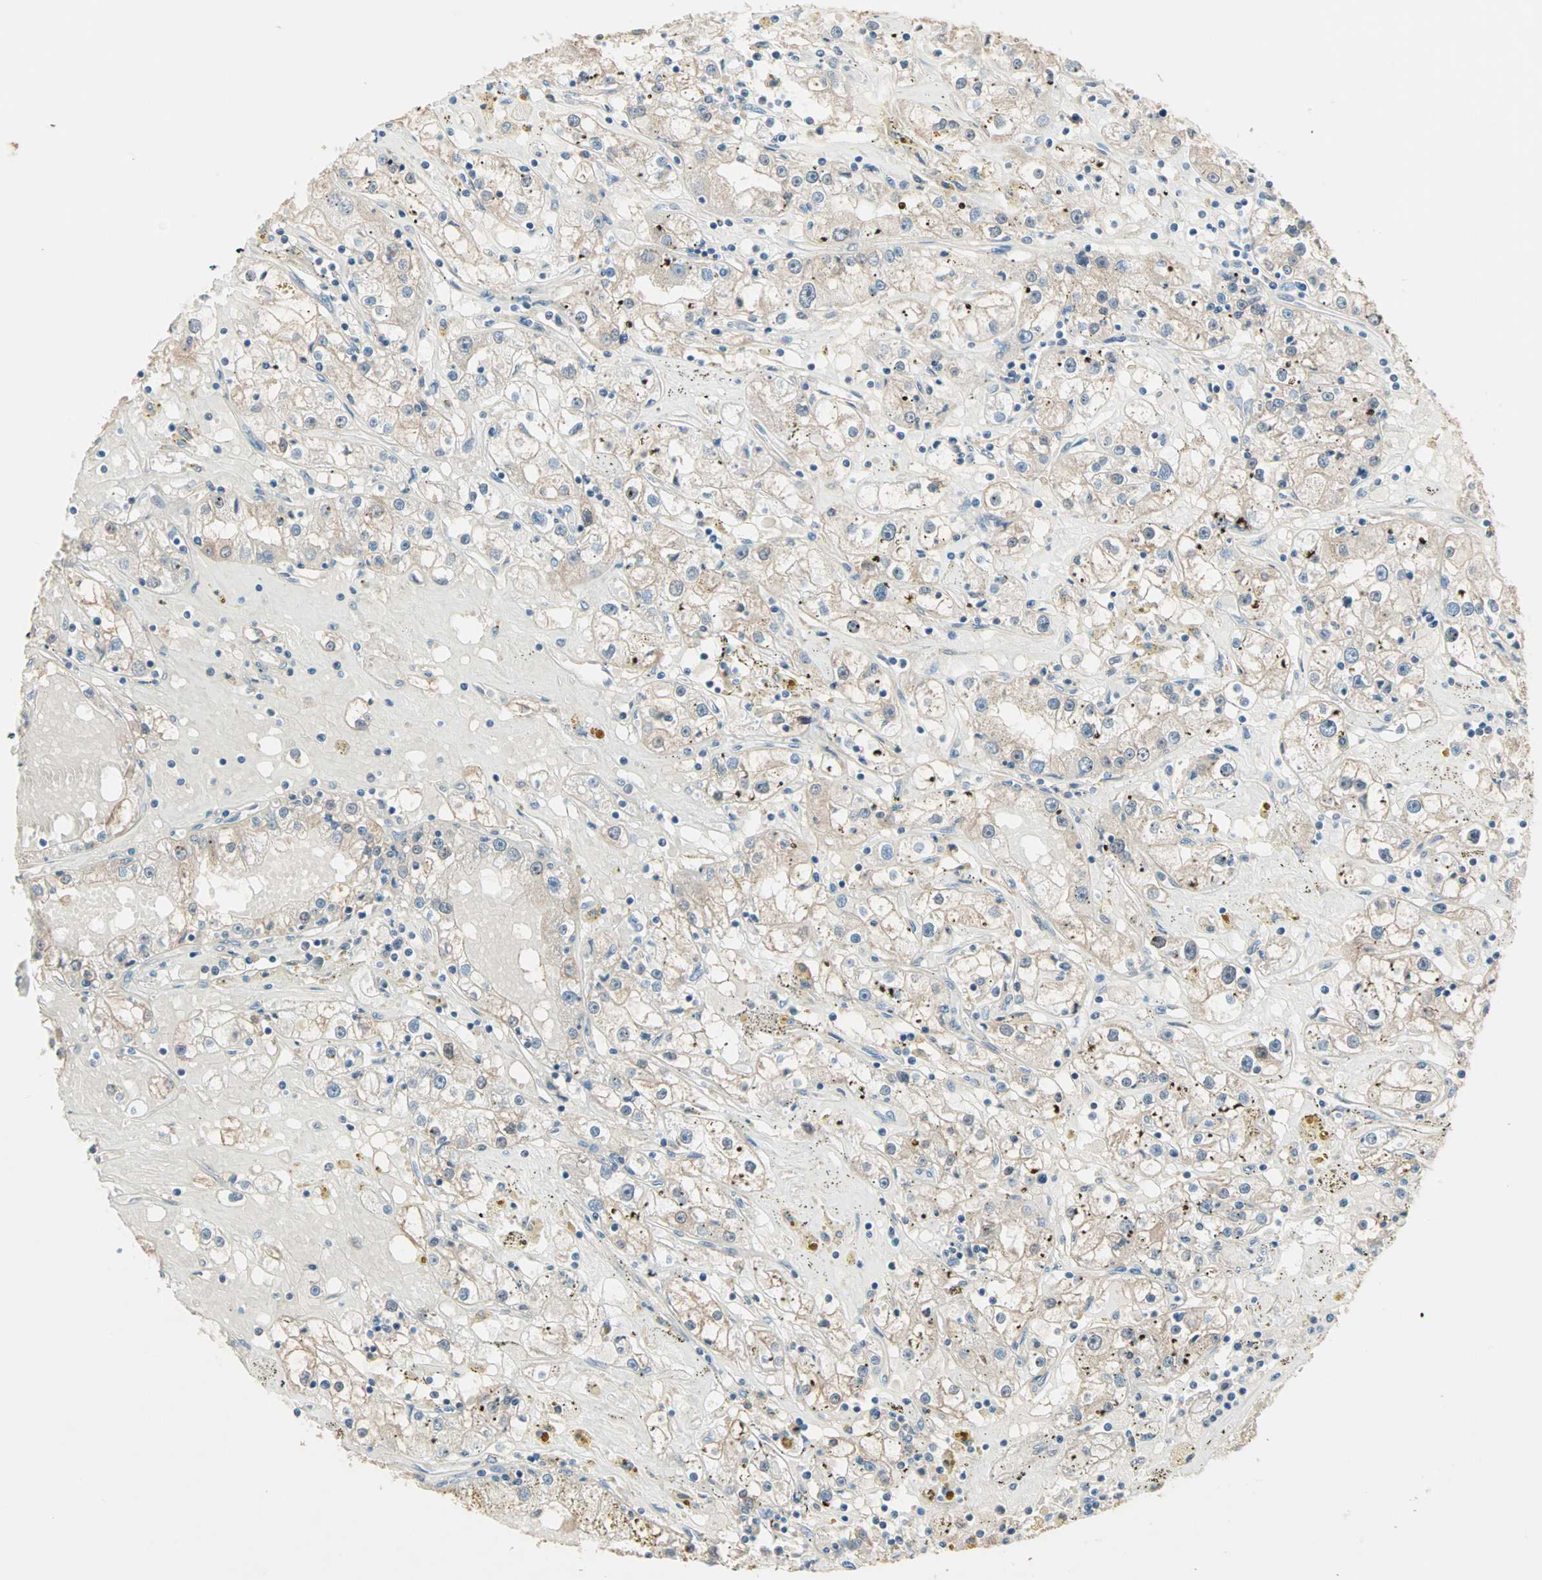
{"staining": {"intensity": "weak", "quantity": ">75%", "location": "cytoplasmic/membranous"}, "tissue": "renal cancer", "cell_type": "Tumor cells", "image_type": "cancer", "snomed": [{"axis": "morphology", "description": "Adenocarcinoma, NOS"}, {"axis": "topography", "description": "Kidney"}], "caption": "The image demonstrates staining of renal adenocarcinoma, revealing weak cytoplasmic/membranous protein positivity (brown color) within tumor cells.", "gene": "TTF2", "patient": {"sex": "male", "age": 56}}